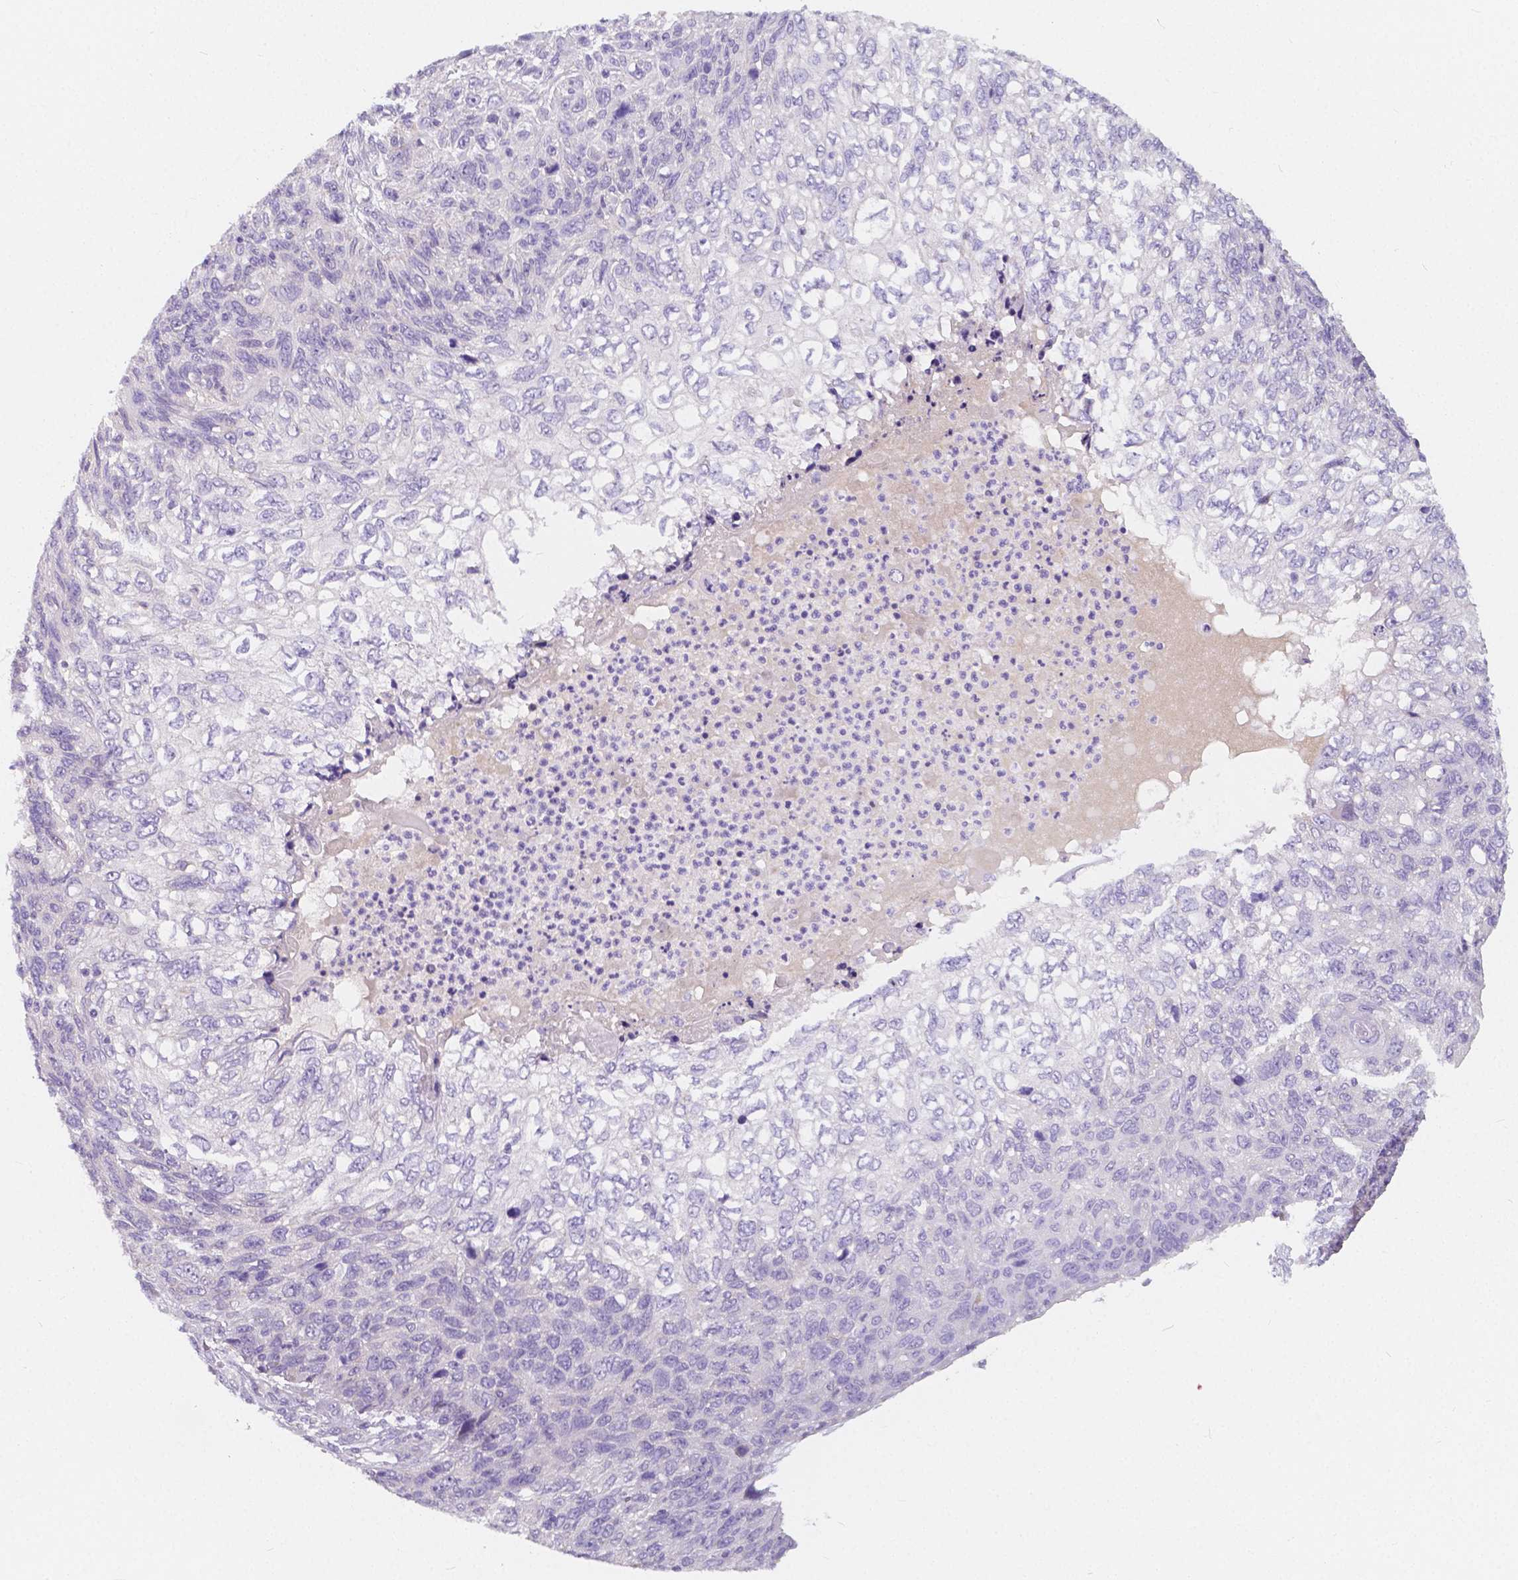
{"staining": {"intensity": "negative", "quantity": "none", "location": "none"}, "tissue": "skin cancer", "cell_type": "Tumor cells", "image_type": "cancer", "snomed": [{"axis": "morphology", "description": "Squamous cell carcinoma, NOS"}, {"axis": "topography", "description": "Skin"}], "caption": "Immunohistochemistry (IHC) of human skin cancer (squamous cell carcinoma) displays no positivity in tumor cells.", "gene": "RNF186", "patient": {"sex": "male", "age": 92}}